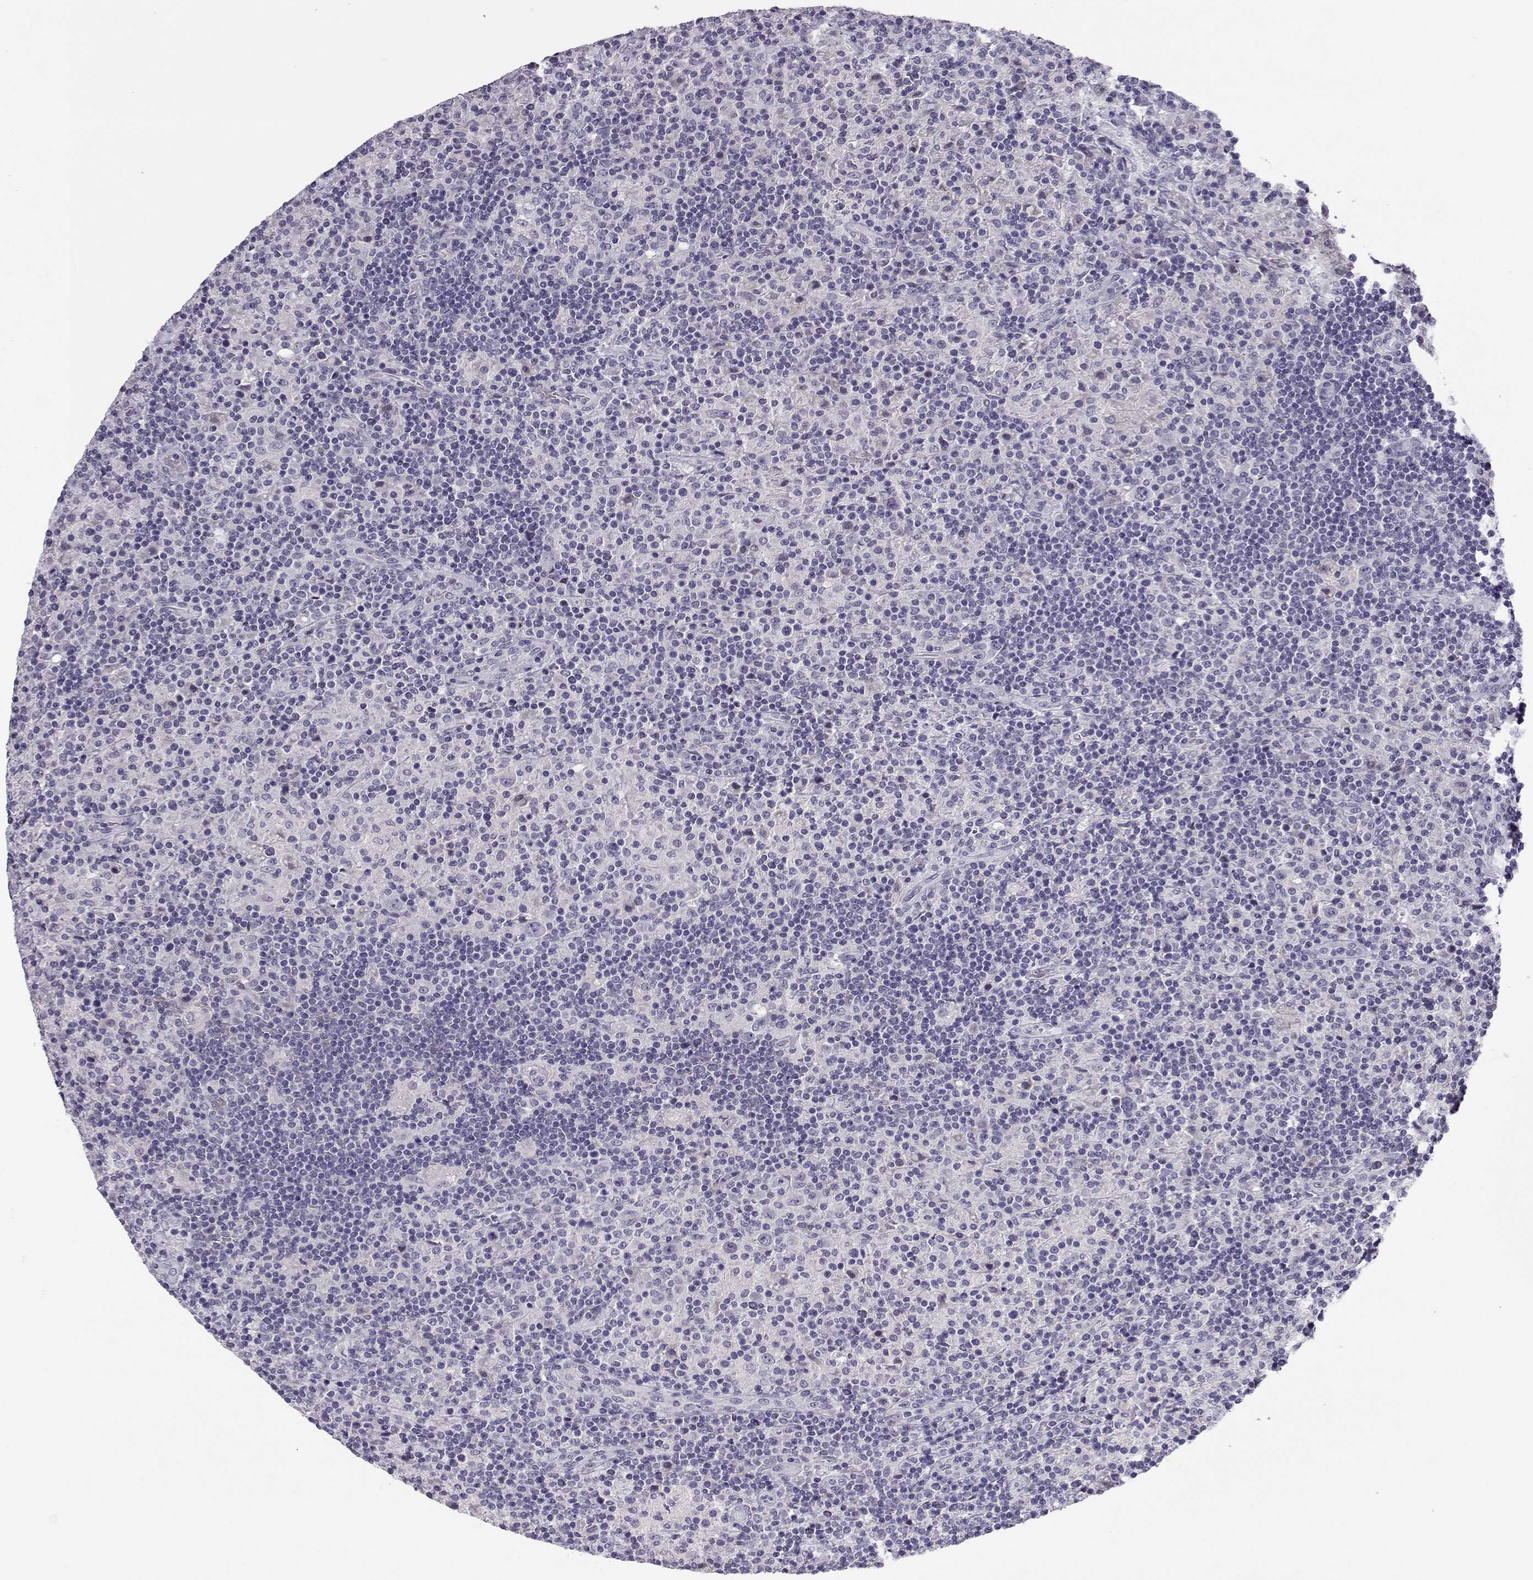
{"staining": {"intensity": "negative", "quantity": "none", "location": "none"}, "tissue": "lymphoma", "cell_type": "Tumor cells", "image_type": "cancer", "snomed": [{"axis": "morphology", "description": "Hodgkin's disease, NOS"}, {"axis": "topography", "description": "Lymph node"}], "caption": "The micrograph exhibits no significant positivity in tumor cells of lymphoma.", "gene": "RHOXF2", "patient": {"sex": "male", "age": 70}}